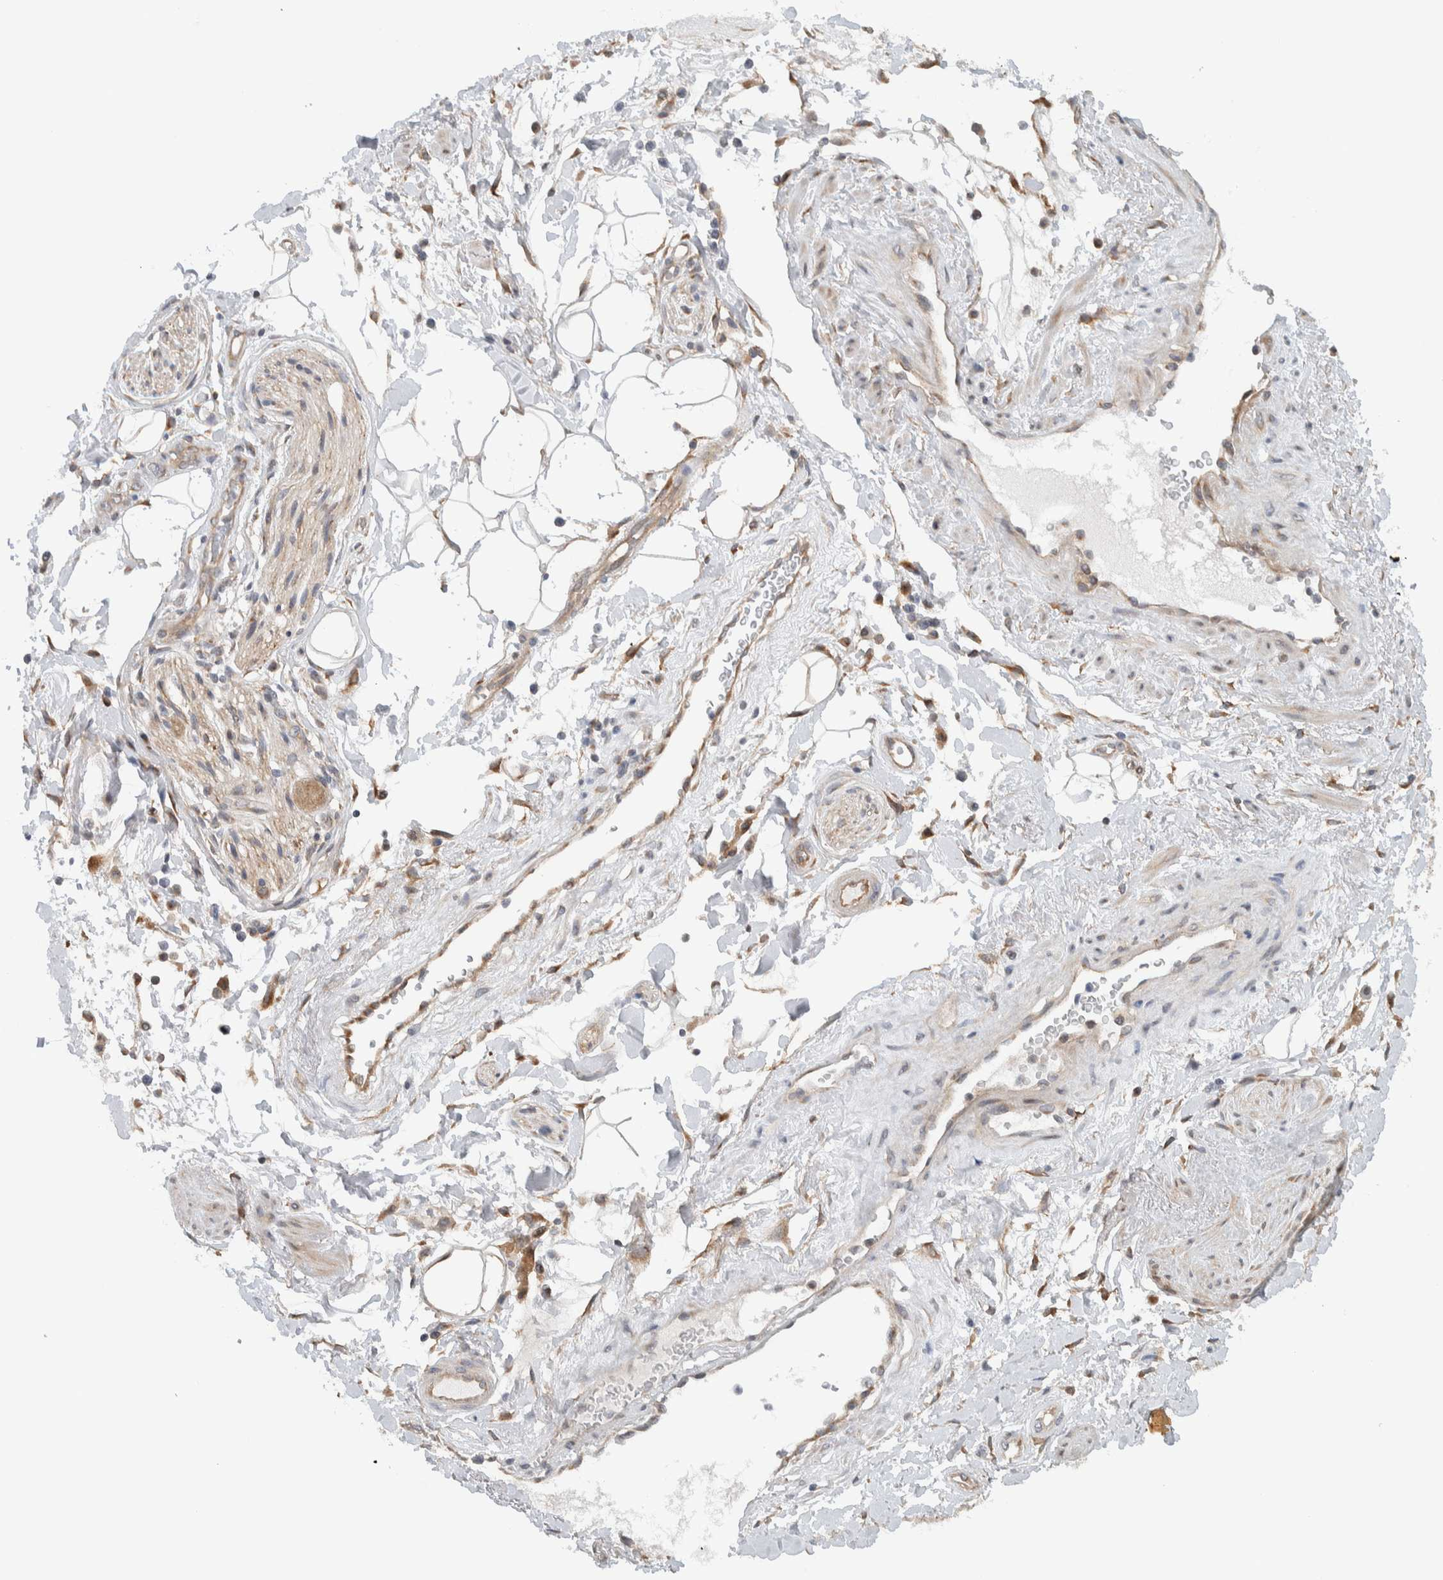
{"staining": {"intensity": "negative", "quantity": "none", "location": "none"}, "tissue": "adipose tissue", "cell_type": "Adipocytes", "image_type": "normal", "snomed": [{"axis": "morphology", "description": "Normal tissue, NOS"}, {"axis": "topography", "description": "Soft tissue"}, {"axis": "topography", "description": "Peripheral nerve tissue"}], "caption": "Adipose tissue was stained to show a protein in brown. There is no significant positivity in adipocytes. The staining was performed using DAB to visualize the protein expression in brown, while the nuclei were stained in blue with hematoxylin (Magnification: 20x).", "gene": "RERE", "patient": {"sex": "female", "age": 71}}